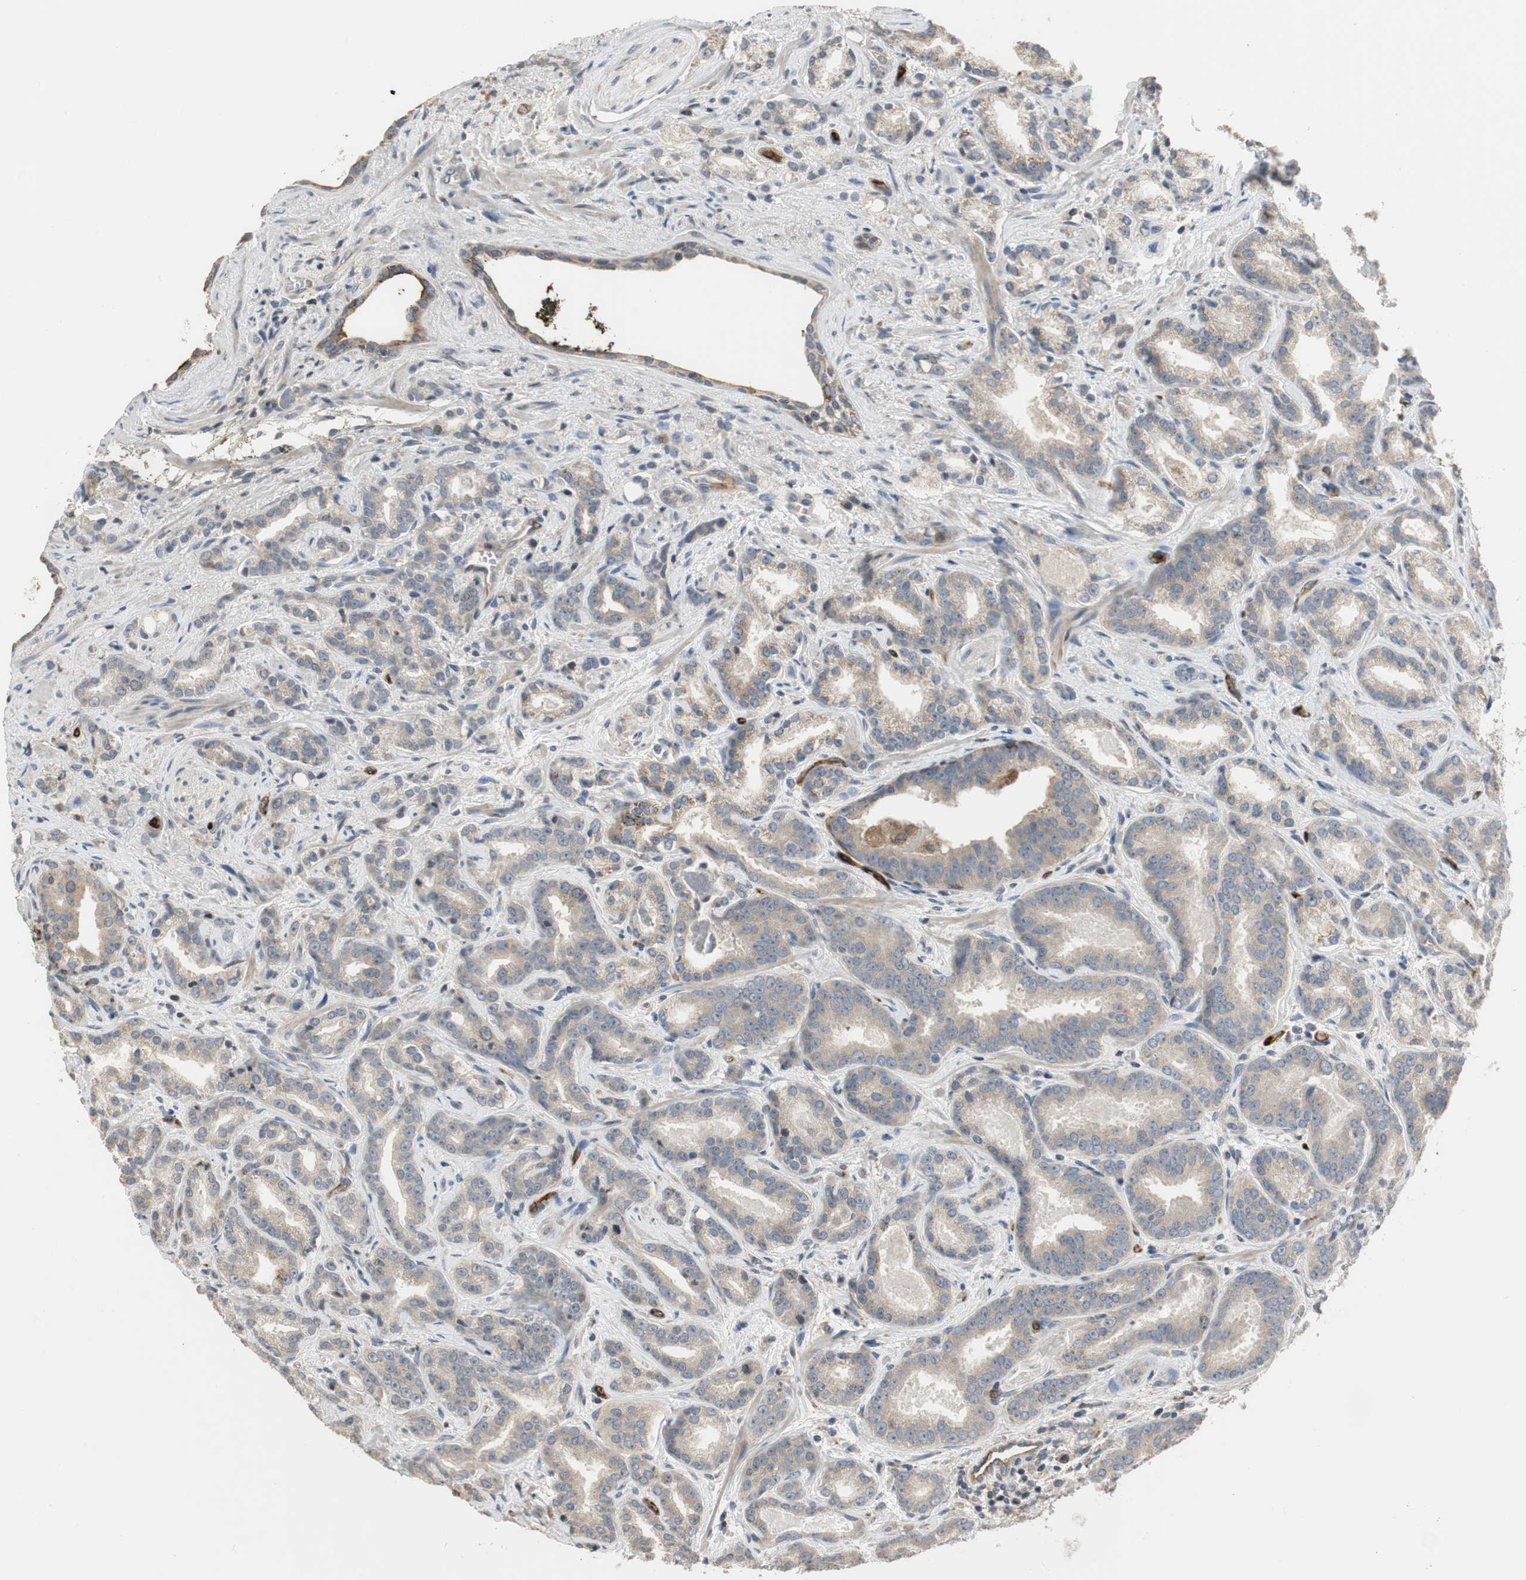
{"staining": {"intensity": "weak", "quantity": "<25%", "location": "cytoplasmic/membranous"}, "tissue": "prostate cancer", "cell_type": "Tumor cells", "image_type": "cancer", "snomed": [{"axis": "morphology", "description": "Adenocarcinoma, Low grade"}, {"axis": "topography", "description": "Prostate"}], "caption": "Immunohistochemical staining of prostate low-grade adenocarcinoma shows no significant staining in tumor cells.", "gene": "ALPL", "patient": {"sex": "male", "age": 63}}